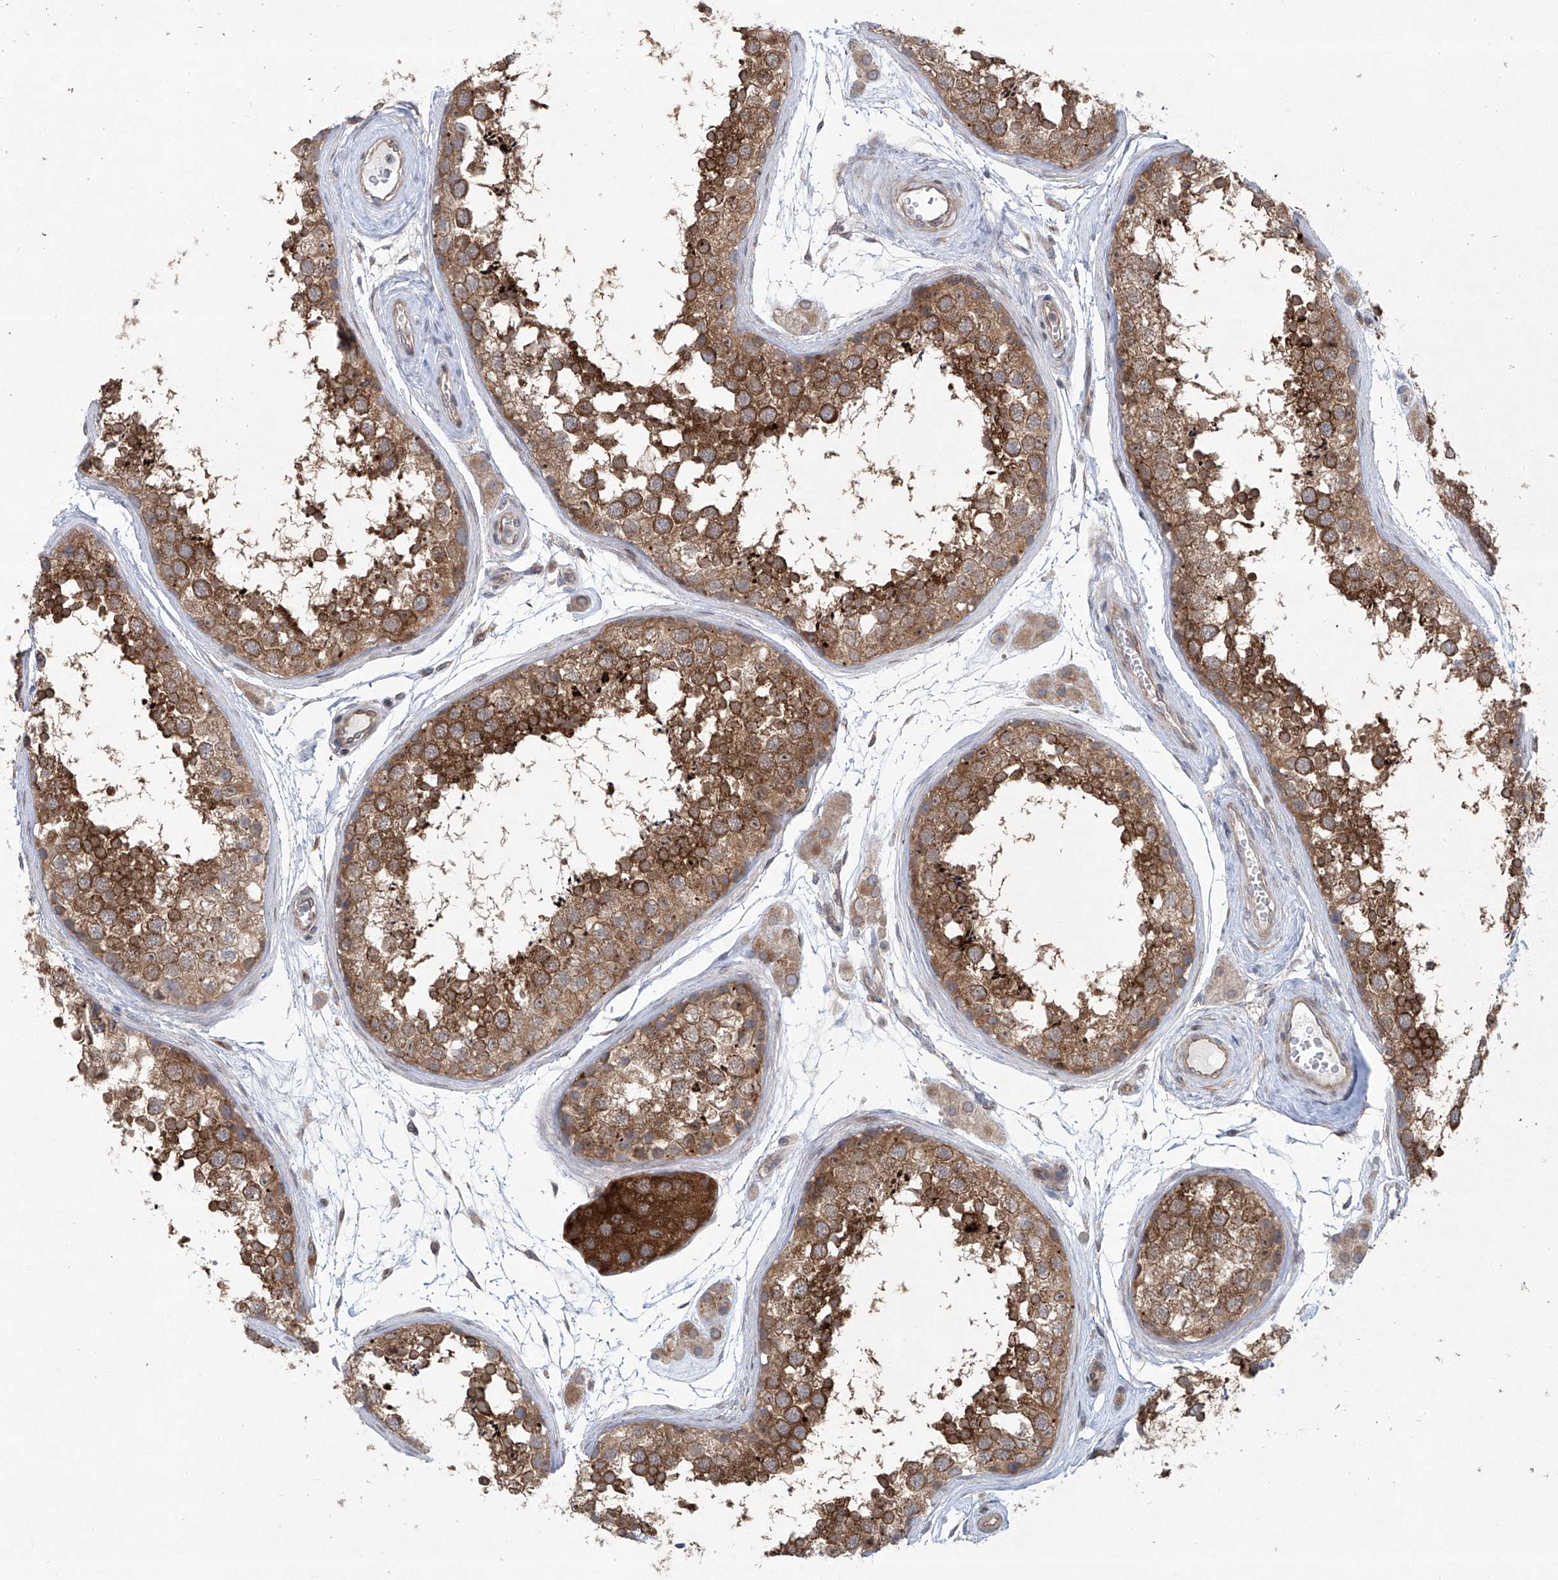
{"staining": {"intensity": "moderate", "quantity": ">75%", "location": "cytoplasmic/membranous"}, "tissue": "testis", "cell_type": "Cells in seminiferous ducts", "image_type": "normal", "snomed": [{"axis": "morphology", "description": "Normal tissue, NOS"}, {"axis": "topography", "description": "Testis"}], "caption": "Immunohistochemistry (IHC) of benign human testis exhibits medium levels of moderate cytoplasmic/membranous expression in approximately >75% of cells in seminiferous ducts.", "gene": "KLC4", "patient": {"sex": "male", "age": 56}}